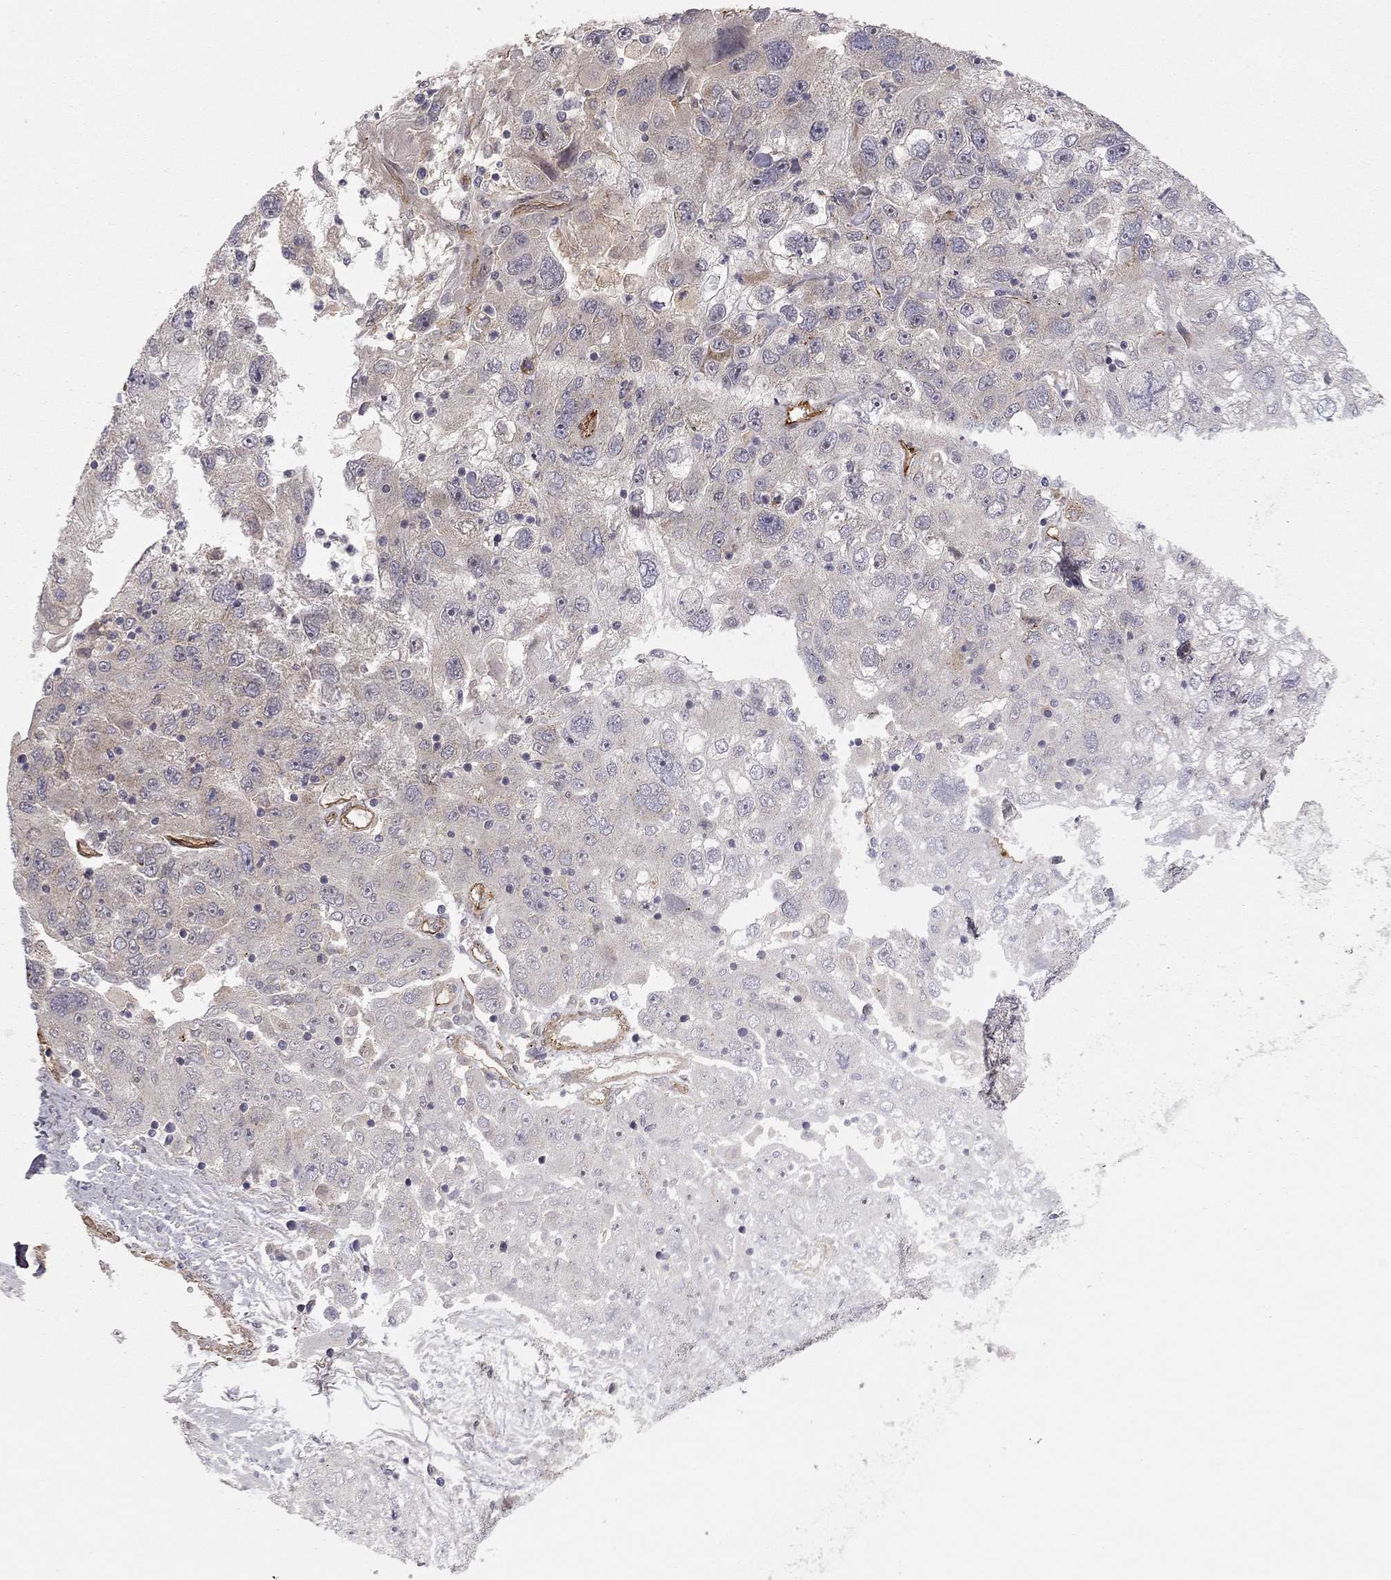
{"staining": {"intensity": "weak", "quantity": "<25%", "location": "cytoplasmic/membranous"}, "tissue": "stomach cancer", "cell_type": "Tumor cells", "image_type": "cancer", "snomed": [{"axis": "morphology", "description": "Adenocarcinoma, NOS"}, {"axis": "topography", "description": "Stomach"}], "caption": "Immunohistochemistry of human adenocarcinoma (stomach) shows no staining in tumor cells.", "gene": "EXOC3L2", "patient": {"sex": "male", "age": 56}}